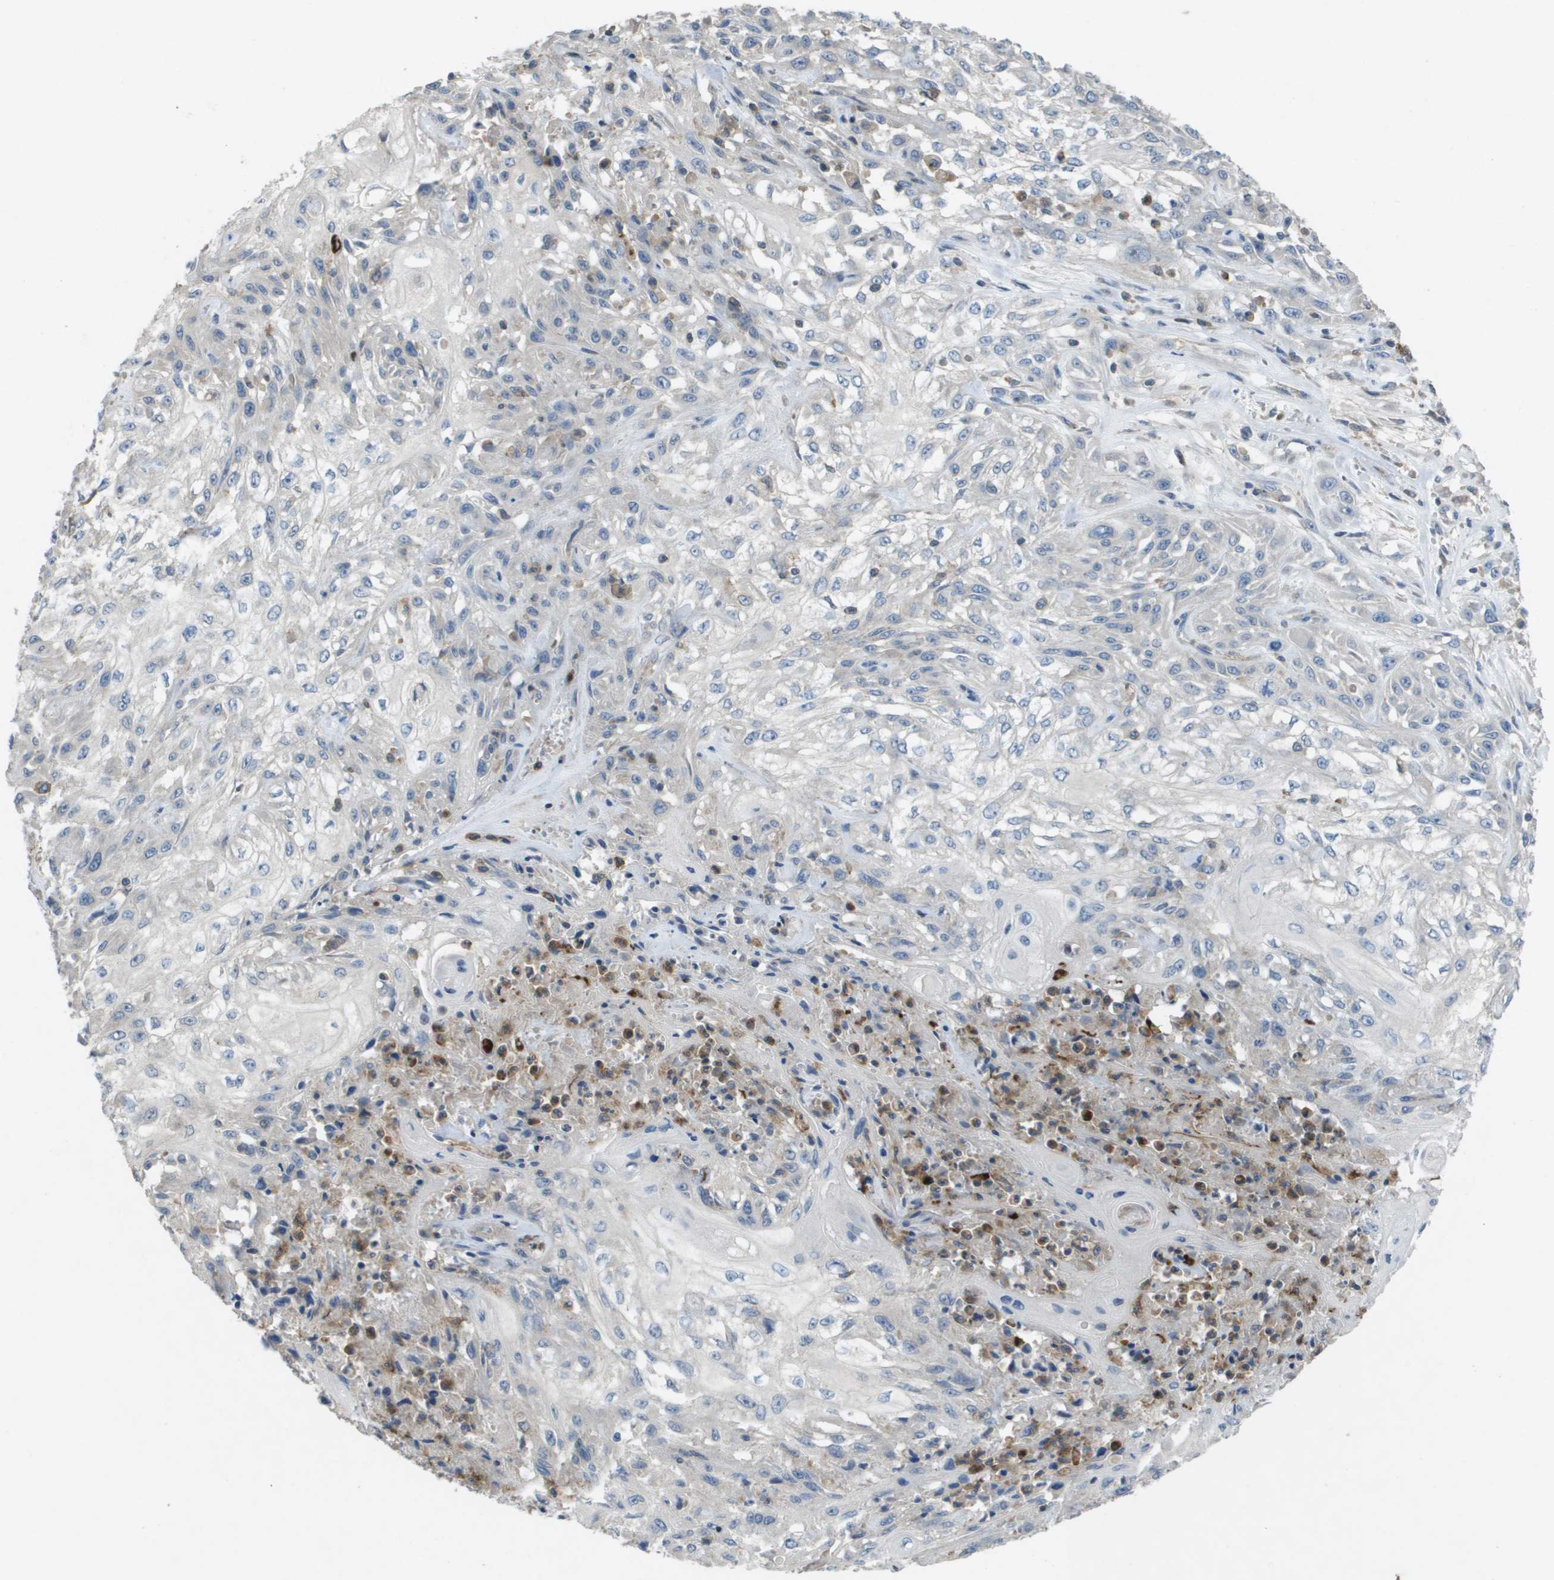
{"staining": {"intensity": "negative", "quantity": "none", "location": "none"}, "tissue": "skin cancer", "cell_type": "Tumor cells", "image_type": "cancer", "snomed": [{"axis": "morphology", "description": "Squamous cell carcinoma, NOS"}, {"axis": "morphology", "description": "Squamous cell carcinoma, metastatic, NOS"}, {"axis": "topography", "description": "Skin"}, {"axis": "topography", "description": "Lymph node"}], "caption": "Tumor cells are negative for brown protein staining in squamous cell carcinoma (skin).", "gene": "CLCA4", "patient": {"sex": "male", "age": 75}}